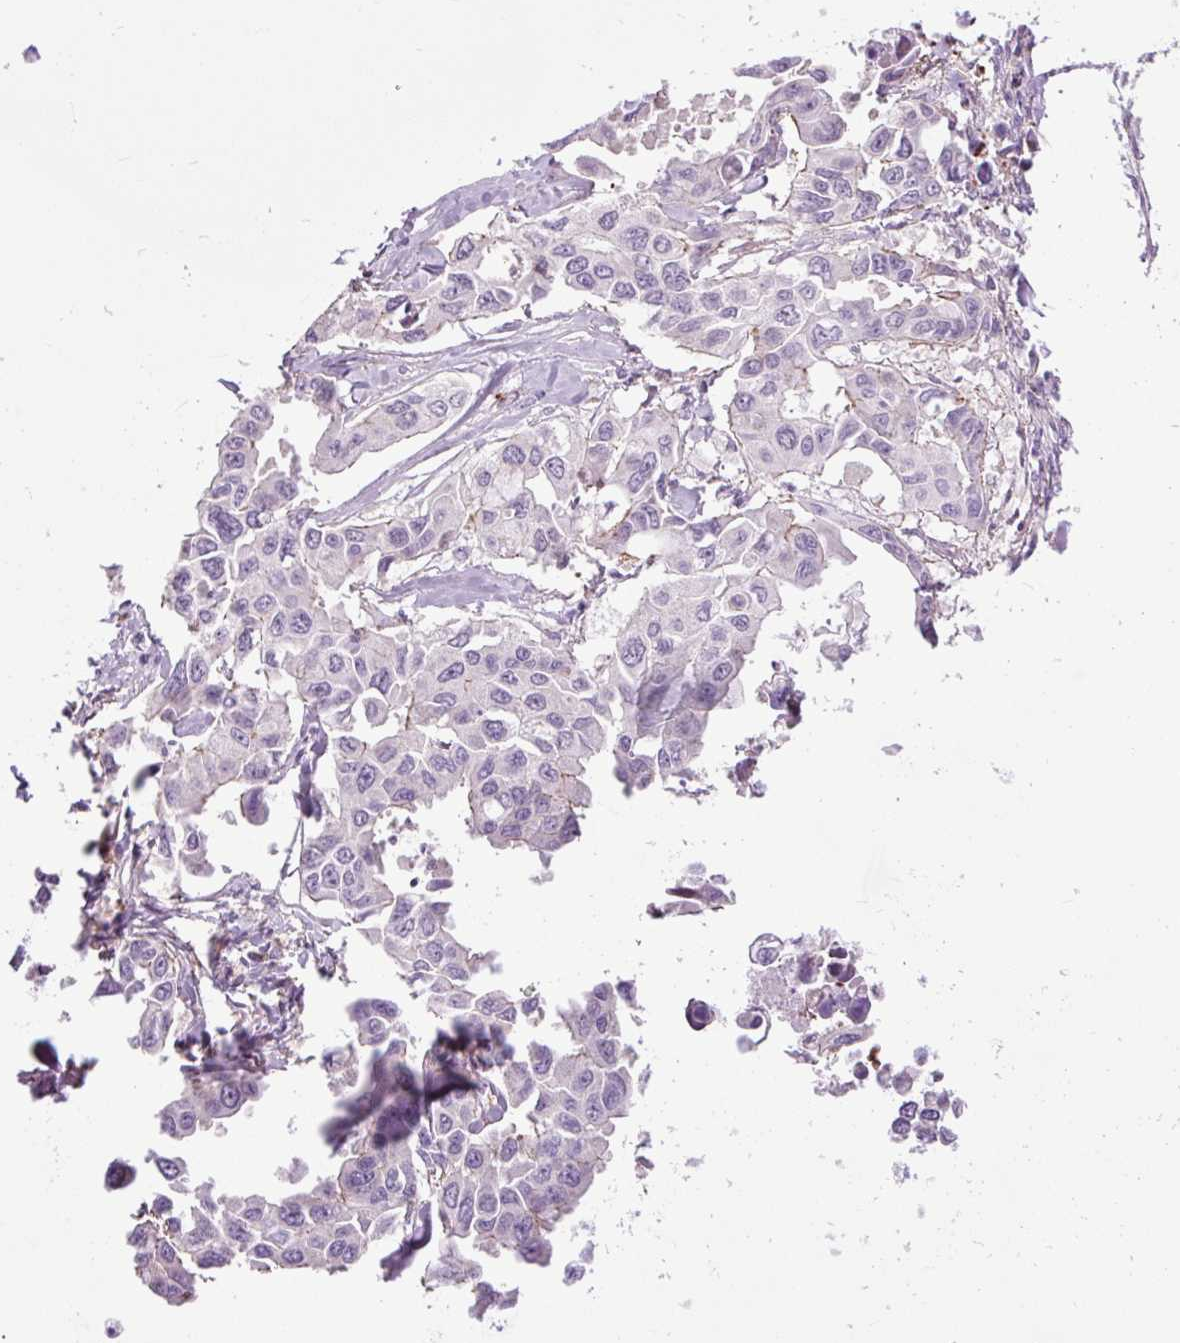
{"staining": {"intensity": "negative", "quantity": "none", "location": "none"}, "tissue": "lung cancer", "cell_type": "Tumor cells", "image_type": "cancer", "snomed": [{"axis": "morphology", "description": "Adenocarcinoma, NOS"}, {"axis": "topography", "description": "Lung"}], "caption": "Tumor cells show no significant expression in adenocarcinoma (lung).", "gene": "ZNF197", "patient": {"sex": "male", "age": 64}}